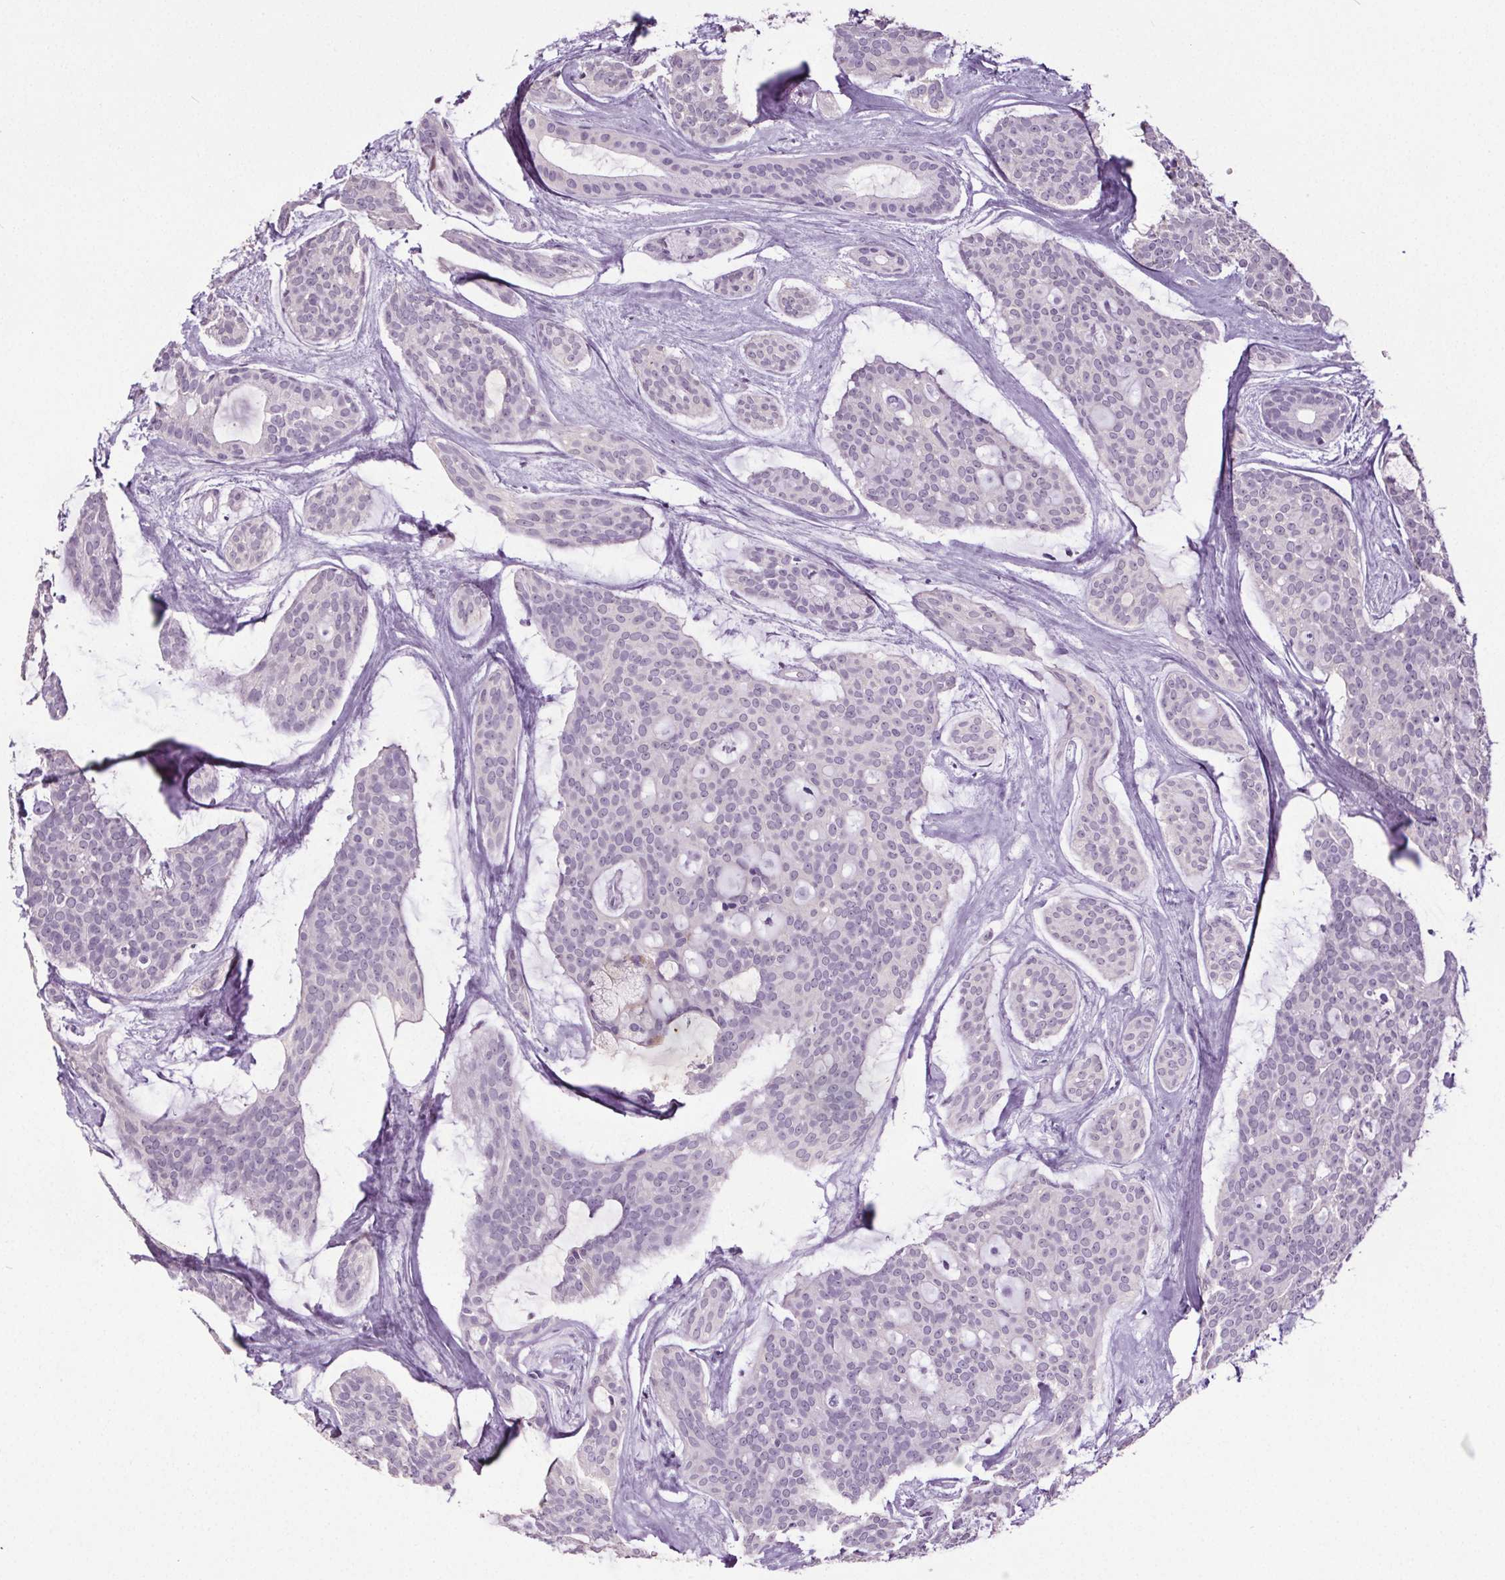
{"staining": {"intensity": "negative", "quantity": "none", "location": "none"}, "tissue": "head and neck cancer", "cell_type": "Tumor cells", "image_type": "cancer", "snomed": [{"axis": "morphology", "description": "Adenocarcinoma, NOS"}, {"axis": "topography", "description": "Head-Neck"}], "caption": "This is an immunohistochemistry (IHC) image of human head and neck cancer. There is no staining in tumor cells.", "gene": "GPIHBP1", "patient": {"sex": "male", "age": 66}}